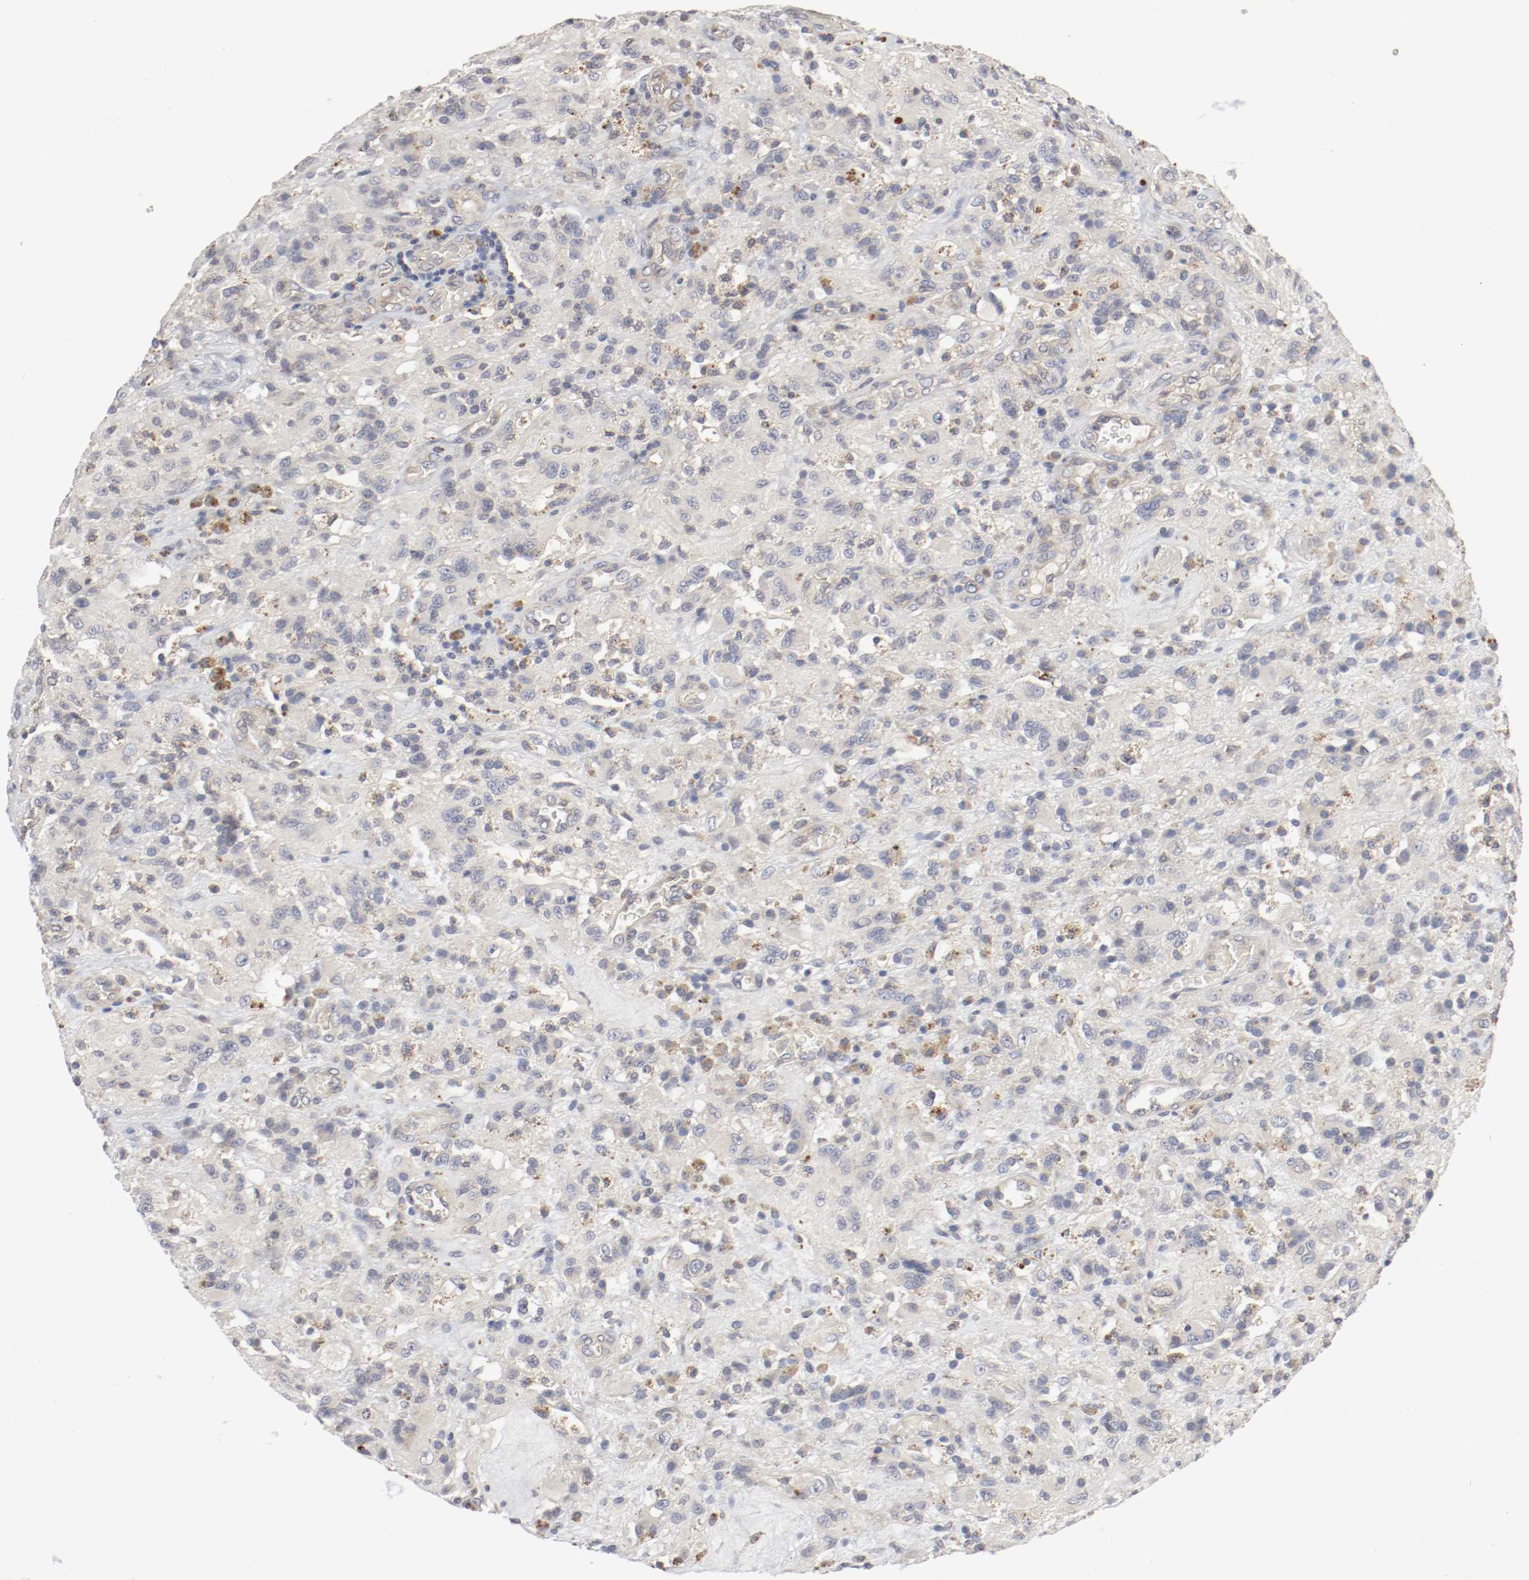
{"staining": {"intensity": "weak", "quantity": "25%-75%", "location": "cytoplasmic/membranous"}, "tissue": "glioma", "cell_type": "Tumor cells", "image_type": "cancer", "snomed": [{"axis": "morphology", "description": "Normal tissue, NOS"}, {"axis": "morphology", "description": "Glioma, malignant, High grade"}, {"axis": "topography", "description": "Cerebral cortex"}], "caption": "Approximately 25%-75% of tumor cells in human glioma show weak cytoplasmic/membranous protein positivity as visualized by brown immunohistochemical staining.", "gene": "REN", "patient": {"sex": "male", "age": 56}}